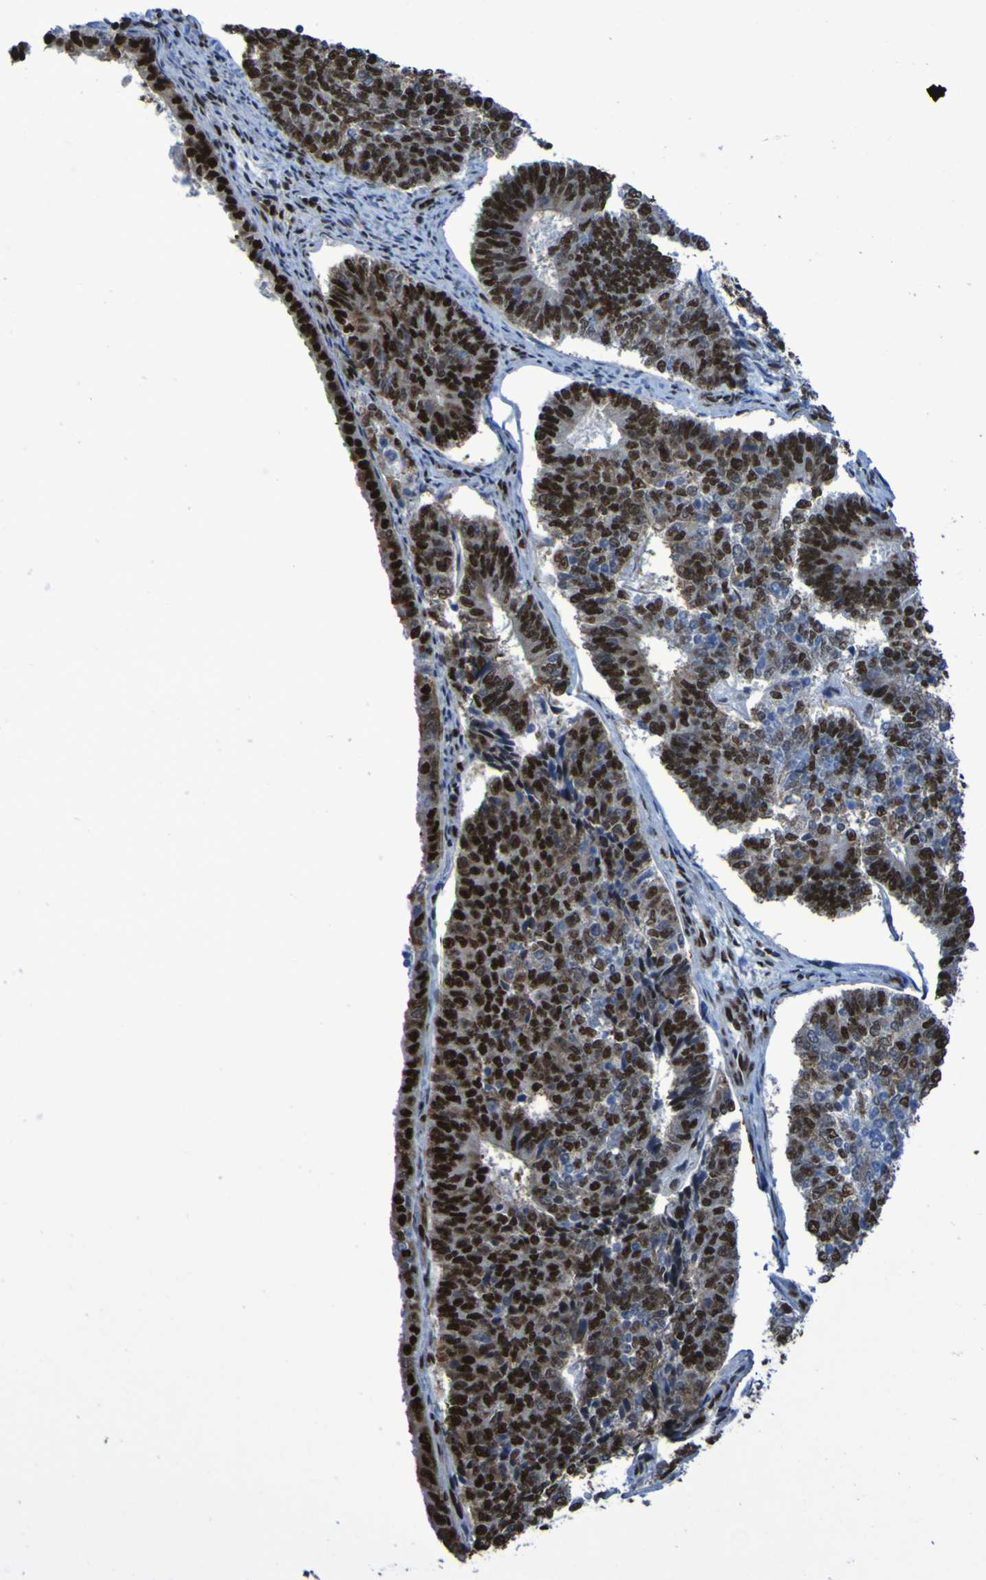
{"staining": {"intensity": "strong", "quantity": ">75%", "location": "nuclear"}, "tissue": "endometrial cancer", "cell_type": "Tumor cells", "image_type": "cancer", "snomed": [{"axis": "morphology", "description": "Adenocarcinoma, NOS"}, {"axis": "topography", "description": "Endometrium"}], "caption": "An immunohistochemistry histopathology image of tumor tissue is shown. Protein staining in brown labels strong nuclear positivity in endometrial cancer within tumor cells.", "gene": "HNRNPR", "patient": {"sex": "female", "age": 70}}